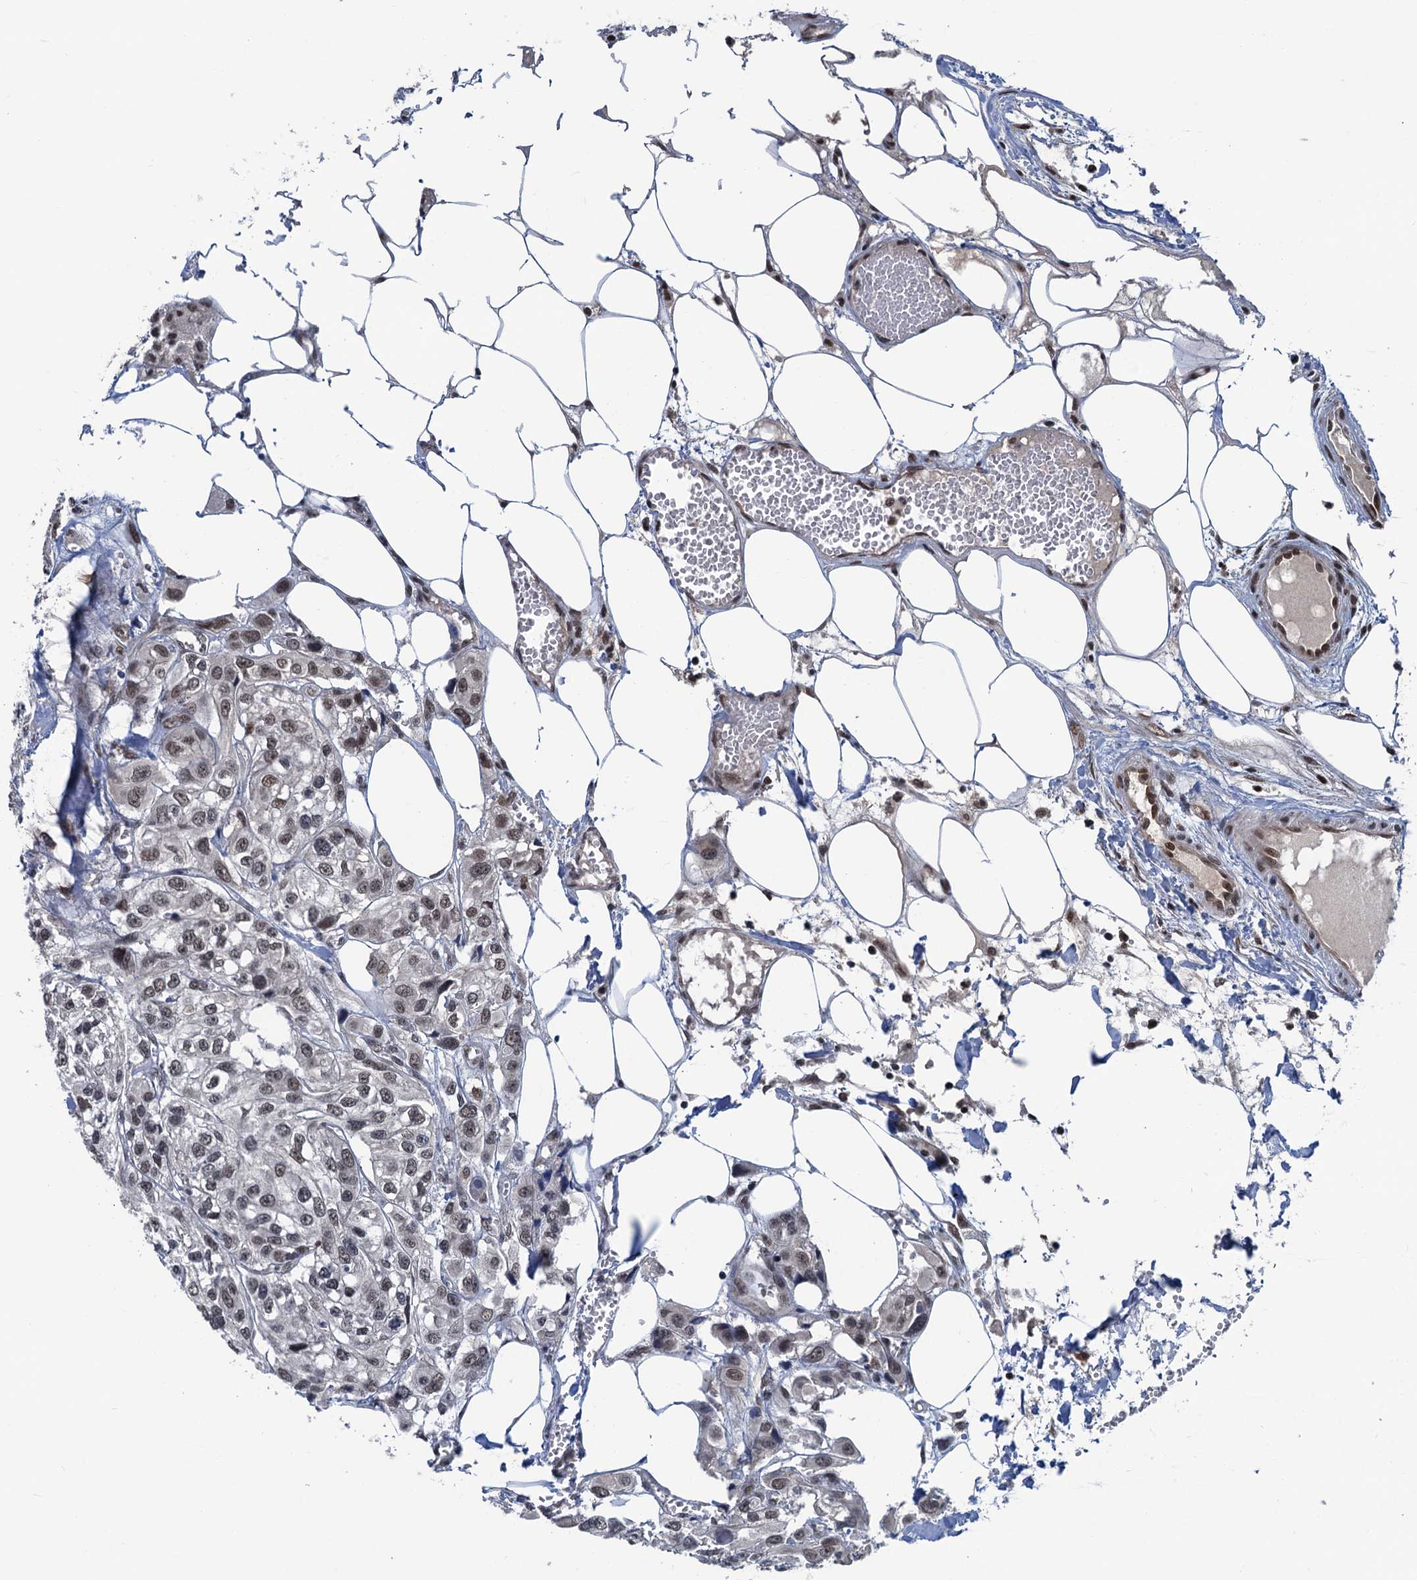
{"staining": {"intensity": "weak", "quantity": "<25%", "location": "nuclear"}, "tissue": "urothelial cancer", "cell_type": "Tumor cells", "image_type": "cancer", "snomed": [{"axis": "morphology", "description": "Urothelial carcinoma, High grade"}, {"axis": "topography", "description": "Urinary bladder"}], "caption": "Urothelial carcinoma (high-grade) stained for a protein using immunohistochemistry (IHC) exhibits no staining tumor cells.", "gene": "RASSF4", "patient": {"sex": "male", "age": 67}}